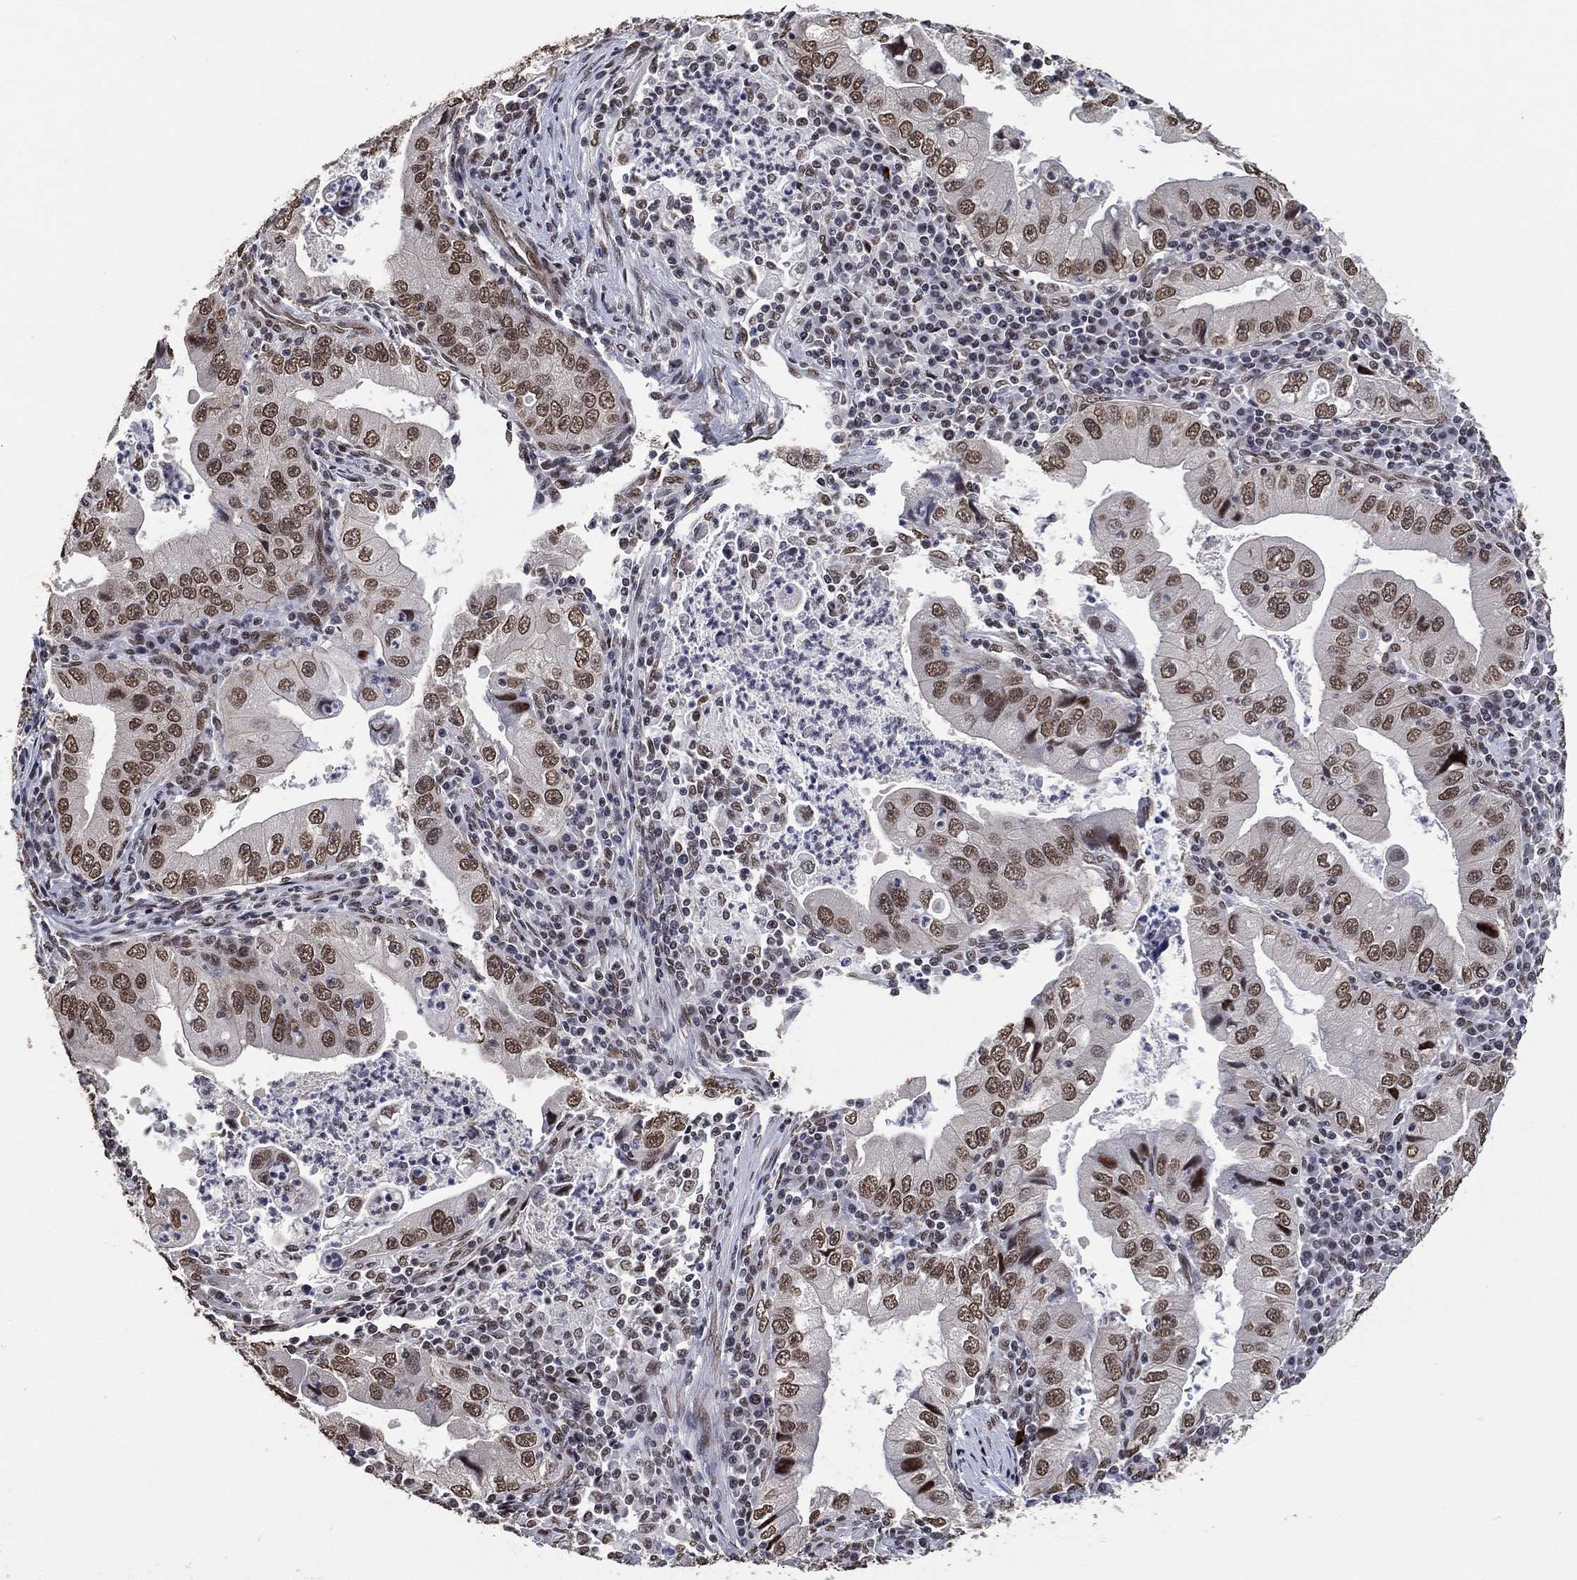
{"staining": {"intensity": "moderate", "quantity": "25%-75%", "location": "nuclear"}, "tissue": "stomach cancer", "cell_type": "Tumor cells", "image_type": "cancer", "snomed": [{"axis": "morphology", "description": "Adenocarcinoma, NOS"}, {"axis": "topography", "description": "Stomach"}], "caption": "This photomicrograph reveals stomach cancer (adenocarcinoma) stained with IHC to label a protein in brown. The nuclear of tumor cells show moderate positivity for the protein. Nuclei are counter-stained blue.", "gene": "EHMT1", "patient": {"sex": "male", "age": 76}}